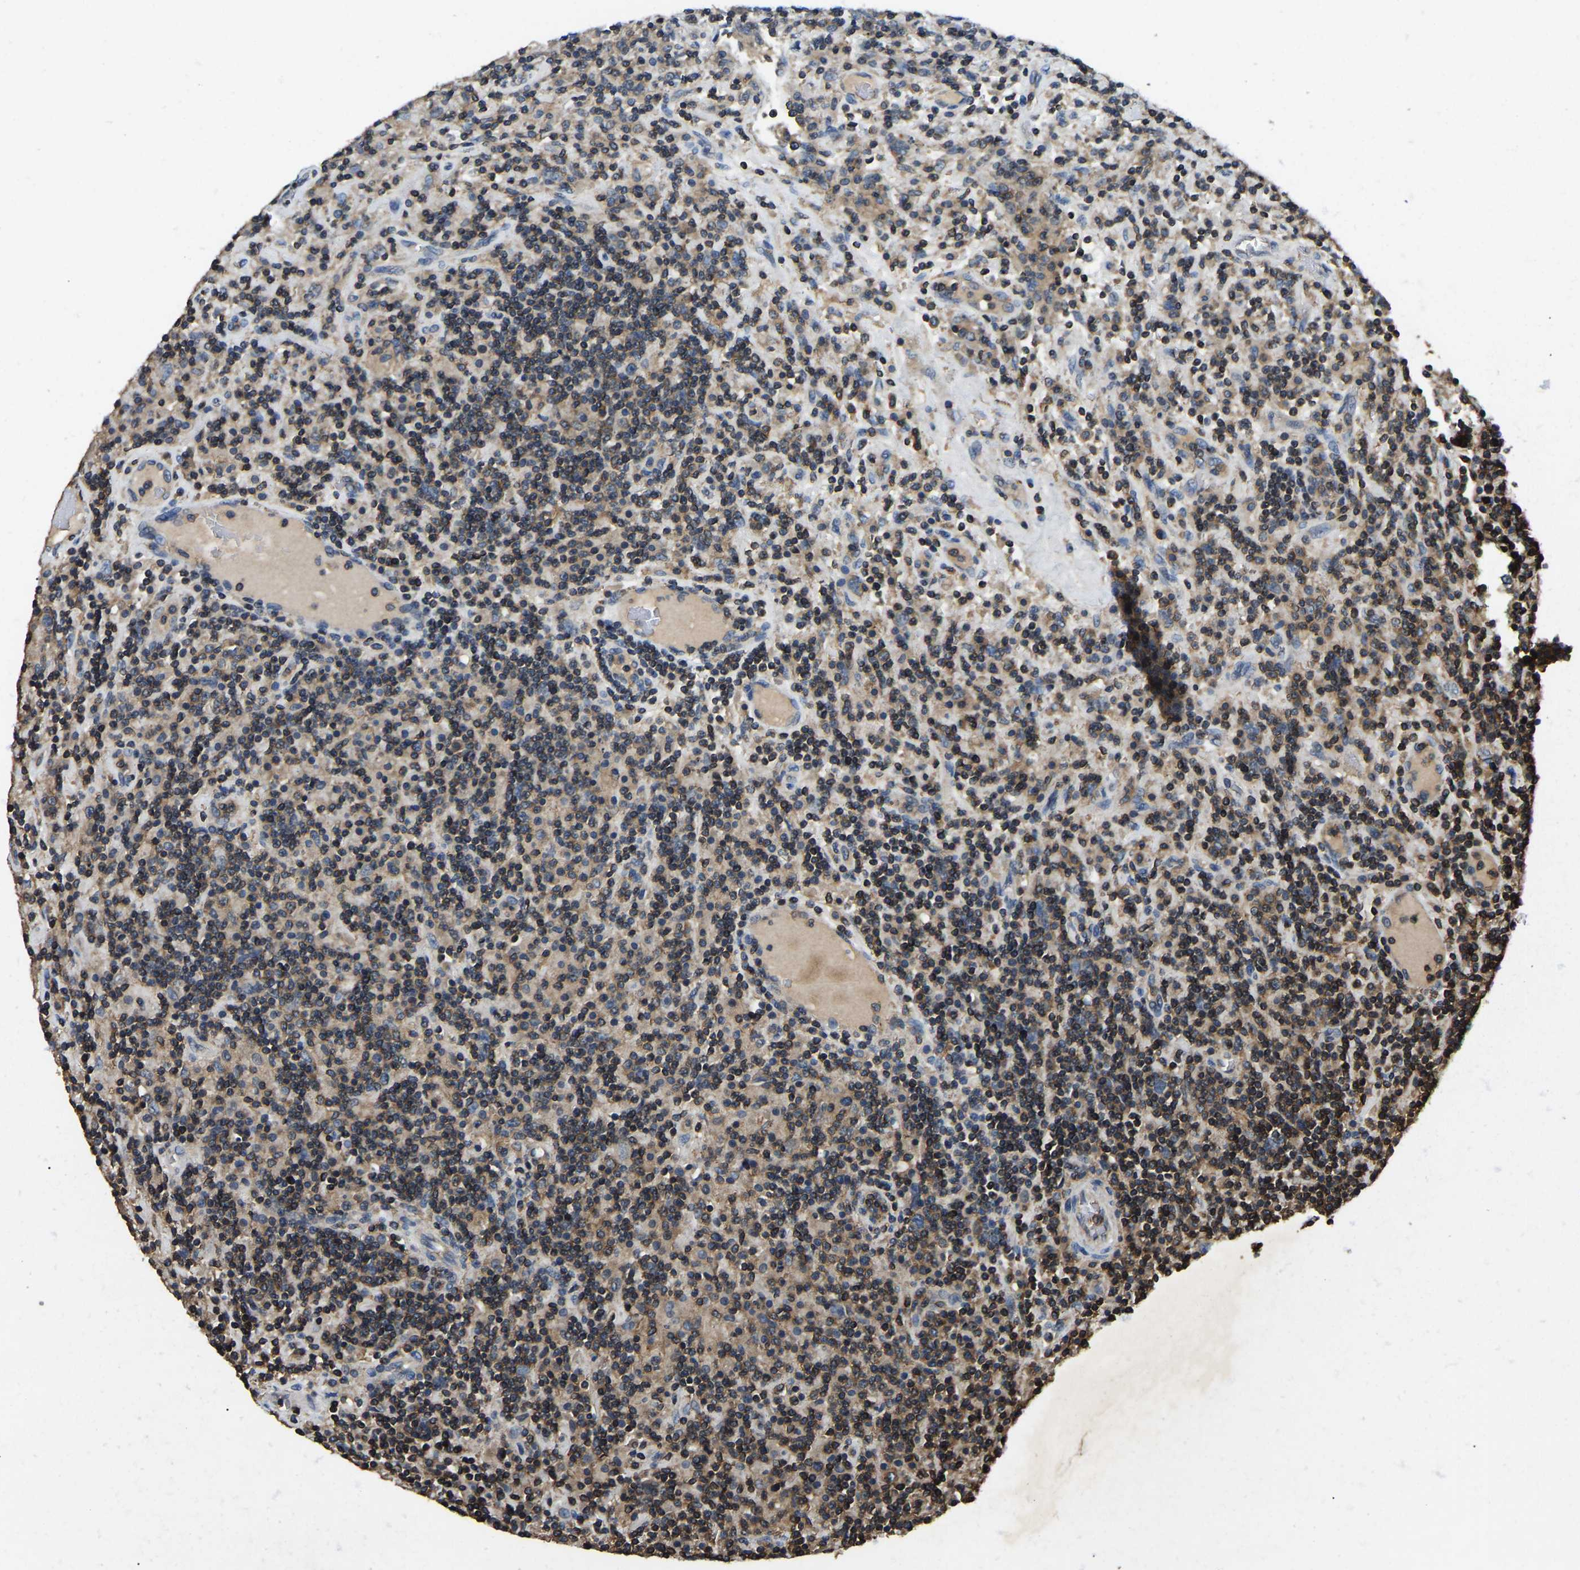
{"staining": {"intensity": "negative", "quantity": "none", "location": "none"}, "tissue": "lymphoma", "cell_type": "Tumor cells", "image_type": "cancer", "snomed": [{"axis": "morphology", "description": "Hodgkin's disease, NOS"}, {"axis": "topography", "description": "Lymph node"}], "caption": "DAB immunohistochemical staining of human Hodgkin's disease shows no significant positivity in tumor cells.", "gene": "SMPD2", "patient": {"sex": "male", "age": 70}}